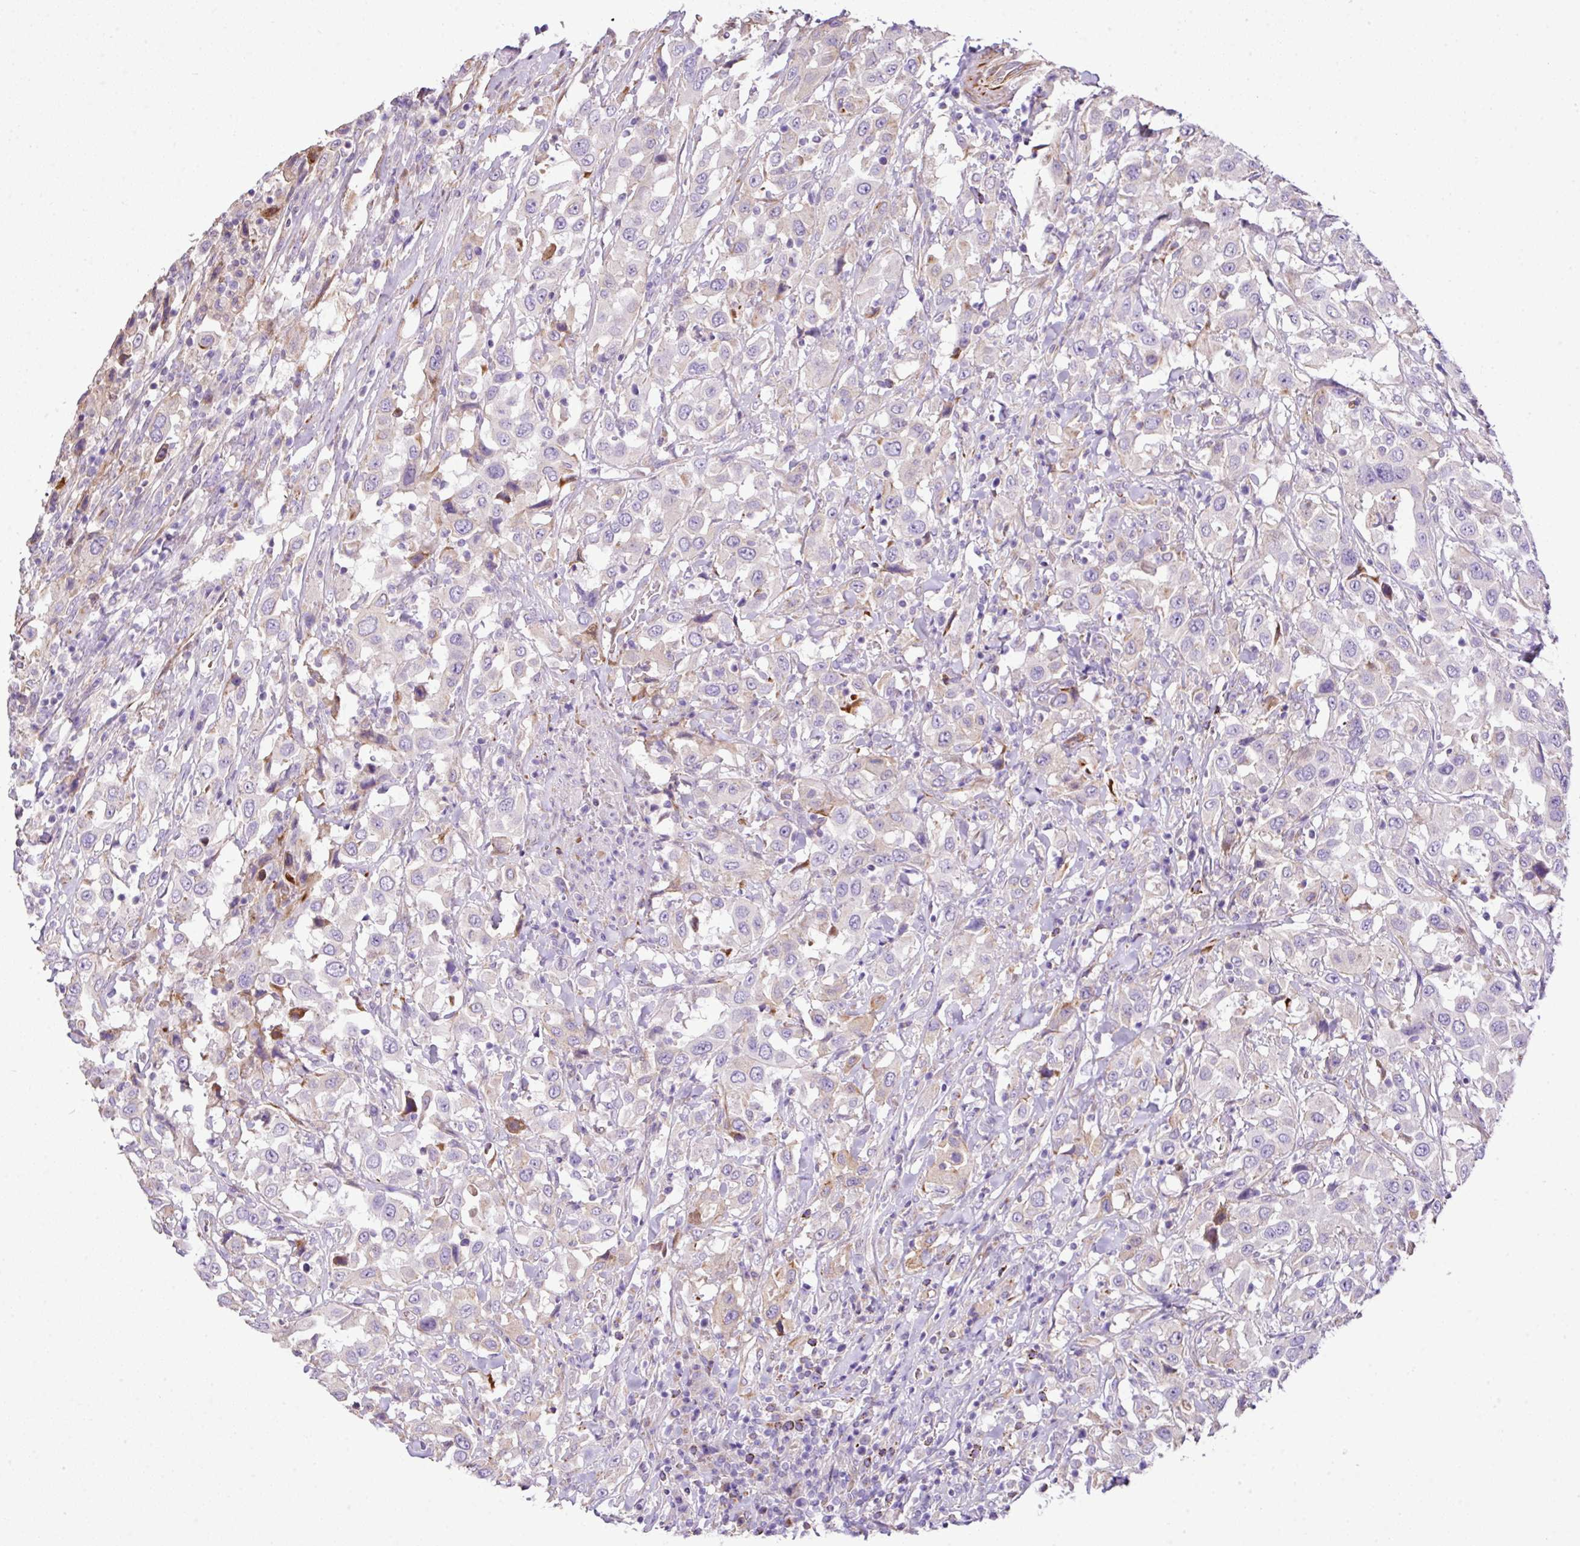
{"staining": {"intensity": "negative", "quantity": "none", "location": "none"}, "tissue": "urothelial cancer", "cell_type": "Tumor cells", "image_type": "cancer", "snomed": [{"axis": "morphology", "description": "Urothelial carcinoma, High grade"}, {"axis": "topography", "description": "Urinary bladder"}], "caption": "Tumor cells are negative for brown protein staining in urothelial cancer. (DAB (3,3'-diaminobenzidine) immunohistochemistry (IHC) visualized using brightfield microscopy, high magnification).", "gene": "CTXN2", "patient": {"sex": "male", "age": 61}}